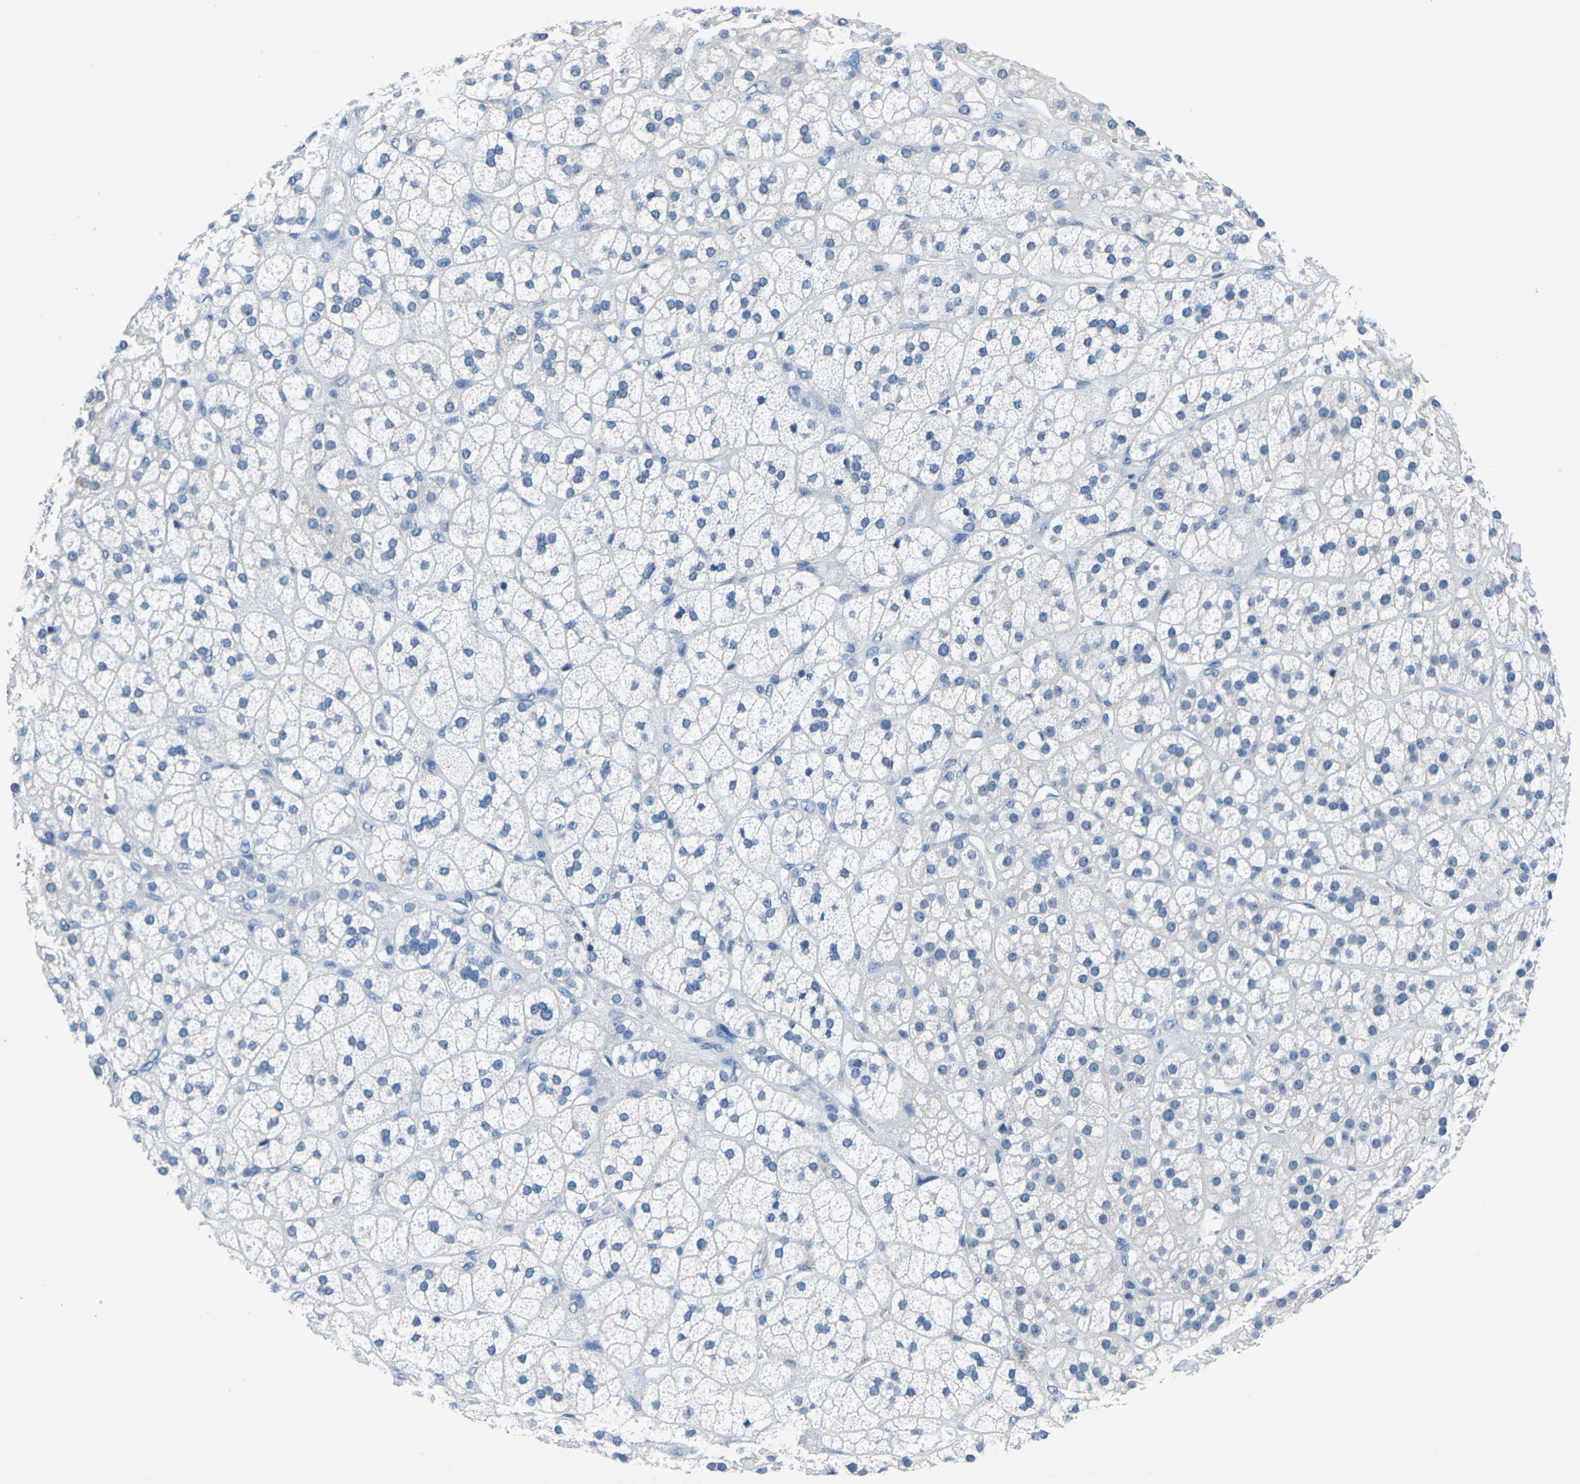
{"staining": {"intensity": "negative", "quantity": "none", "location": "none"}, "tissue": "adrenal gland", "cell_type": "Glandular cells", "image_type": "normal", "snomed": [{"axis": "morphology", "description": "Normal tissue, NOS"}, {"axis": "topography", "description": "Adrenal gland"}], "caption": "Adrenal gland stained for a protein using immunohistochemistry (IHC) shows no positivity glandular cells.", "gene": "UMOD", "patient": {"sex": "male", "age": 56}}